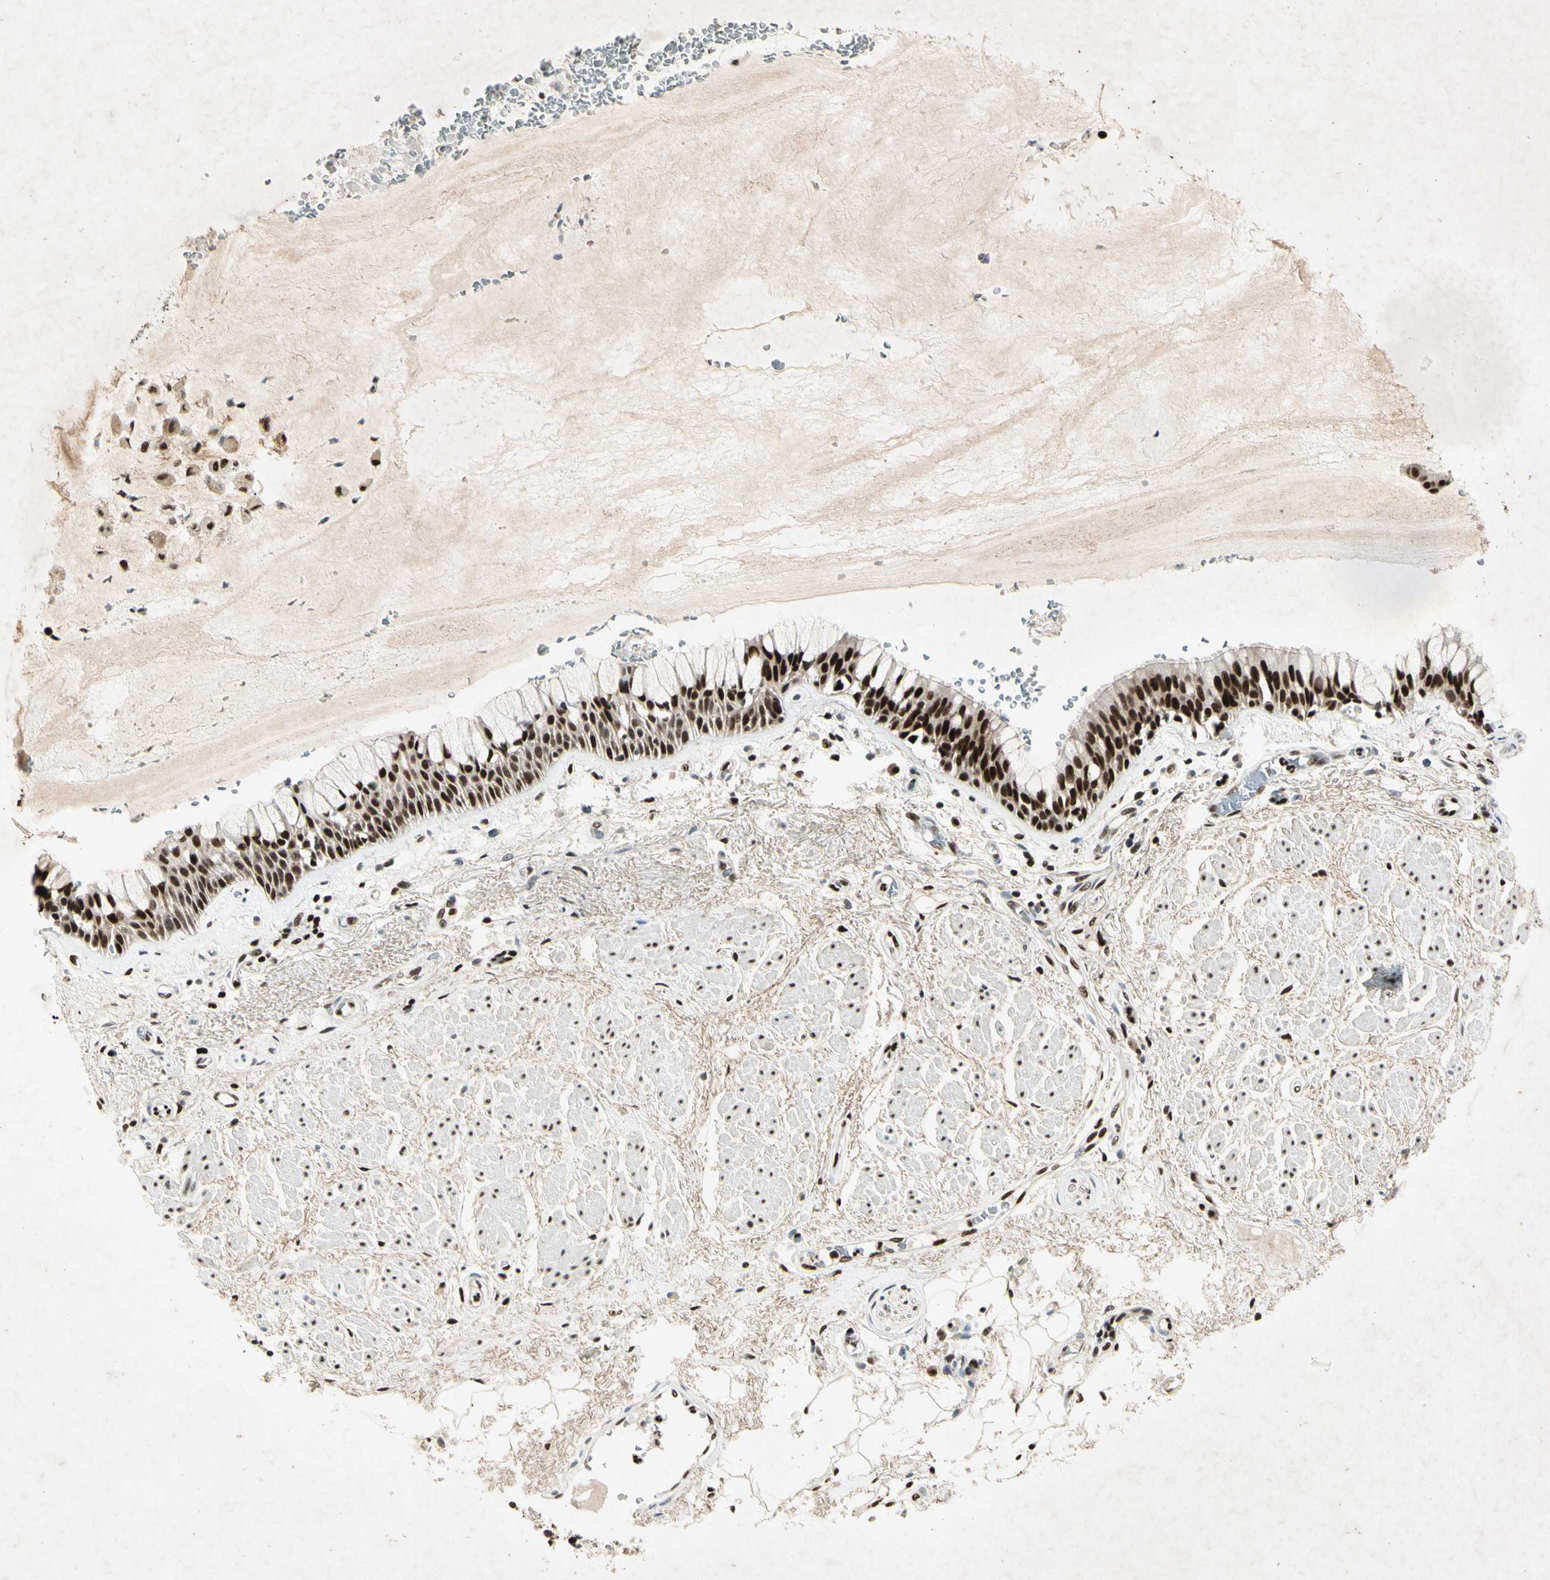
{"staining": {"intensity": "strong", "quantity": ">75%", "location": "cytoplasmic/membranous,nuclear"}, "tissue": "bronchus", "cell_type": "Respiratory epithelial cells", "image_type": "normal", "snomed": [{"axis": "morphology", "description": "Normal tissue, NOS"}, {"axis": "topography", "description": "Bronchus"}], "caption": "Bronchus stained with DAB immunohistochemistry (IHC) exhibits high levels of strong cytoplasmic/membranous,nuclear staining in approximately >75% of respiratory epithelial cells.", "gene": "RNF43", "patient": {"sex": "male", "age": 66}}